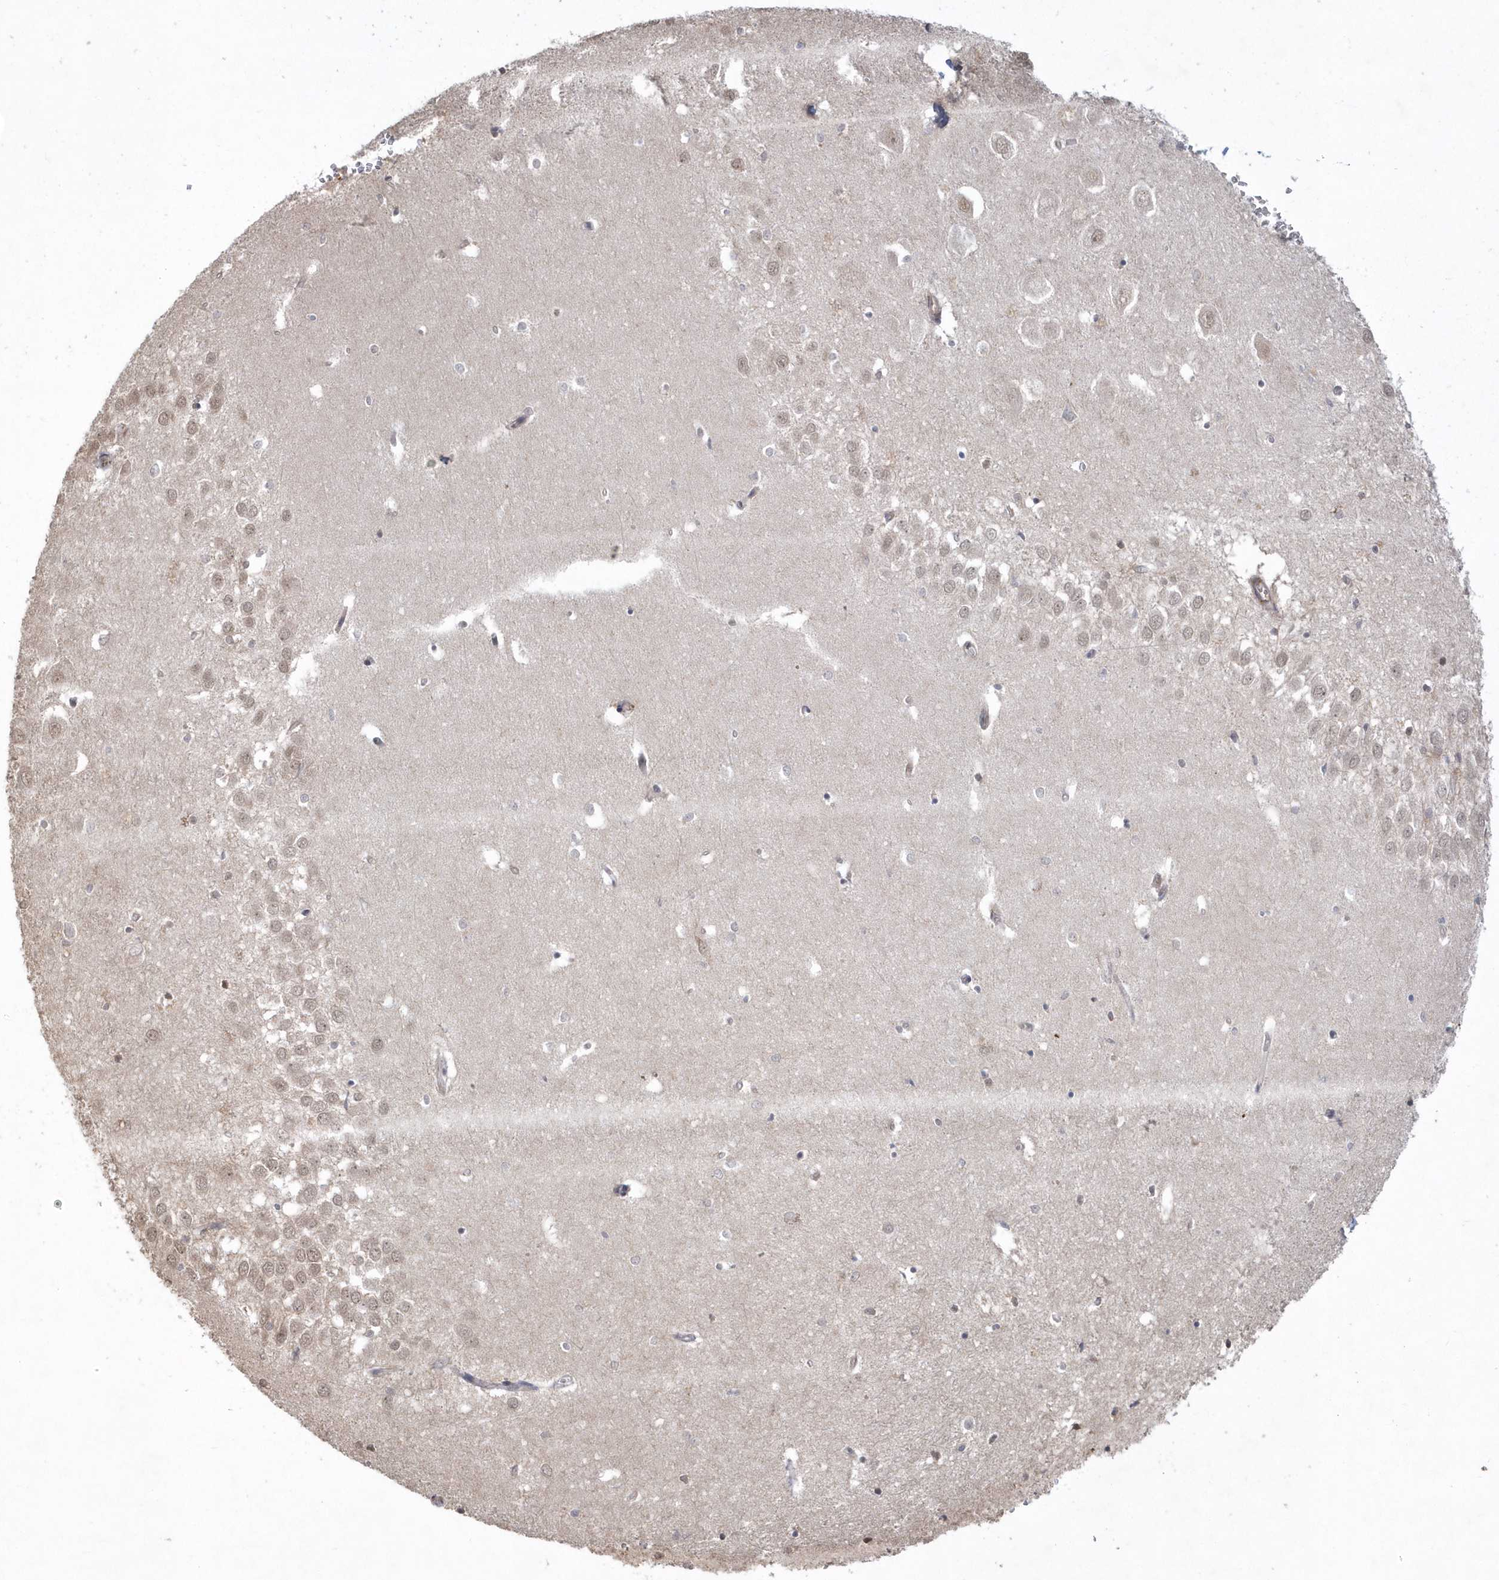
{"staining": {"intensity": "negative", "quantity": "none", "location": "none"}, "tissue": "hippocampus", "cell_type": "Glial cells", "image_type": "normal", "snomed": [{"axis": "morphology", "description": "Normal tissue, NOS"}, {"axis": "topography", "description": "Hippocampus"}], "caption": "Protein analysis of normal hippocampus displays no significant positivity in glial cells.", "gene": "CRIP3", "patient": {"sex": "female", "age": 64}}